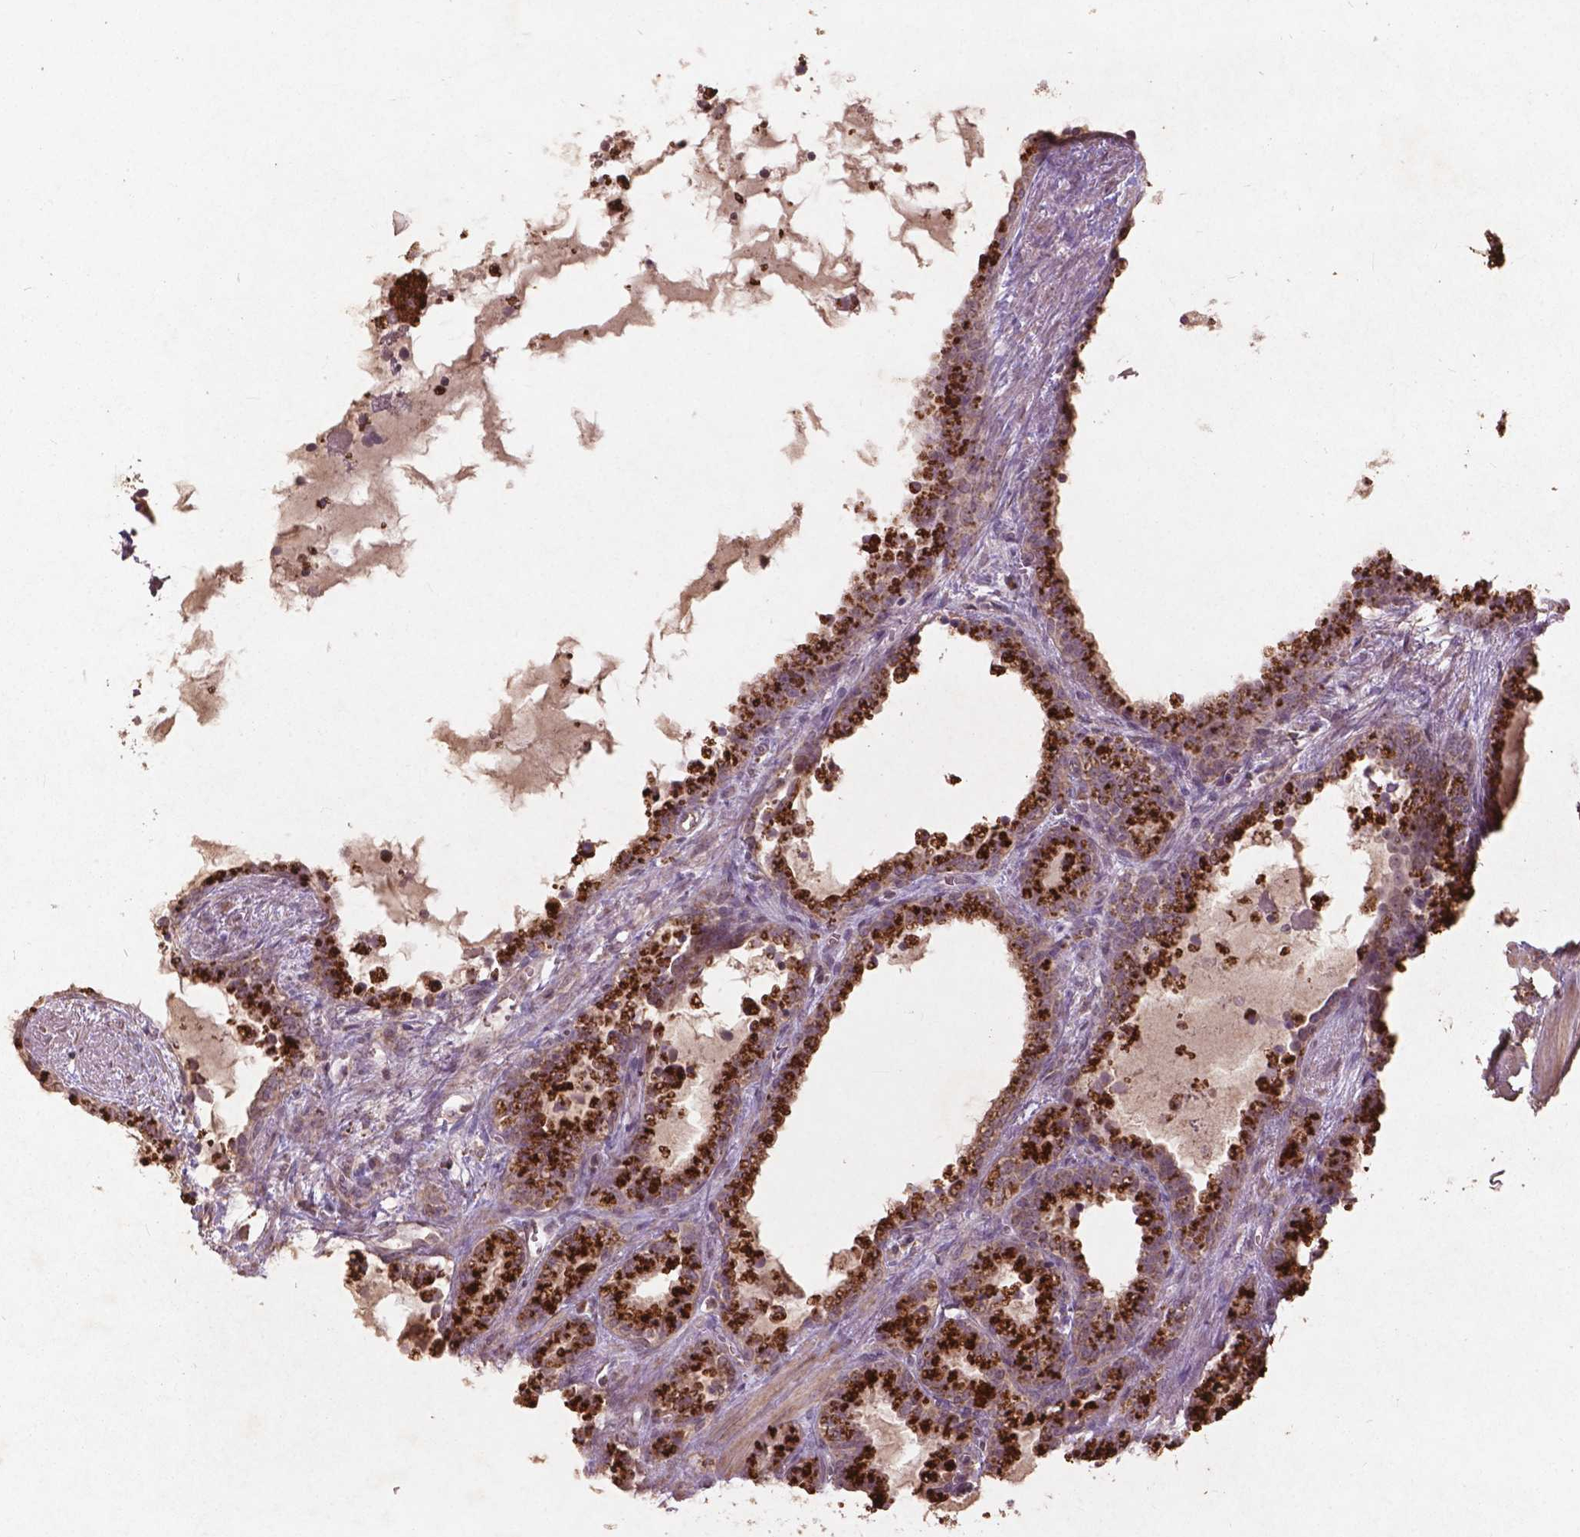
{"staining": {"intensity": "moderate", "quantity": ">75%", "location": "cytoplasmic/membranous"}, "tissue": "seminal vesicle", "cell_type": "Glandular cells", "image_type": "normal", "snomed": [{"axis": "morphology", "description": "Normal tissue, NOS"}, {"axis": "morphology", "description": "Urothelial carcinoma, NOS"}, {"axis": "topography", "description": "Urinary bladder"}, {"axis": "topography", "description": "Seminal veicle"}], "caption": "Glandular cells exhibit medium levels of moderate cytoplasmic/membranous positivity in about >75% of cells in benign seminal vesicle. Using DAB (brown) and hematoxylin (blue) stains, captured at high magnification using brightfield microscopy.", "gene": "ST6GALNAC5", "patient": {"sex": "male", "age": 76}}